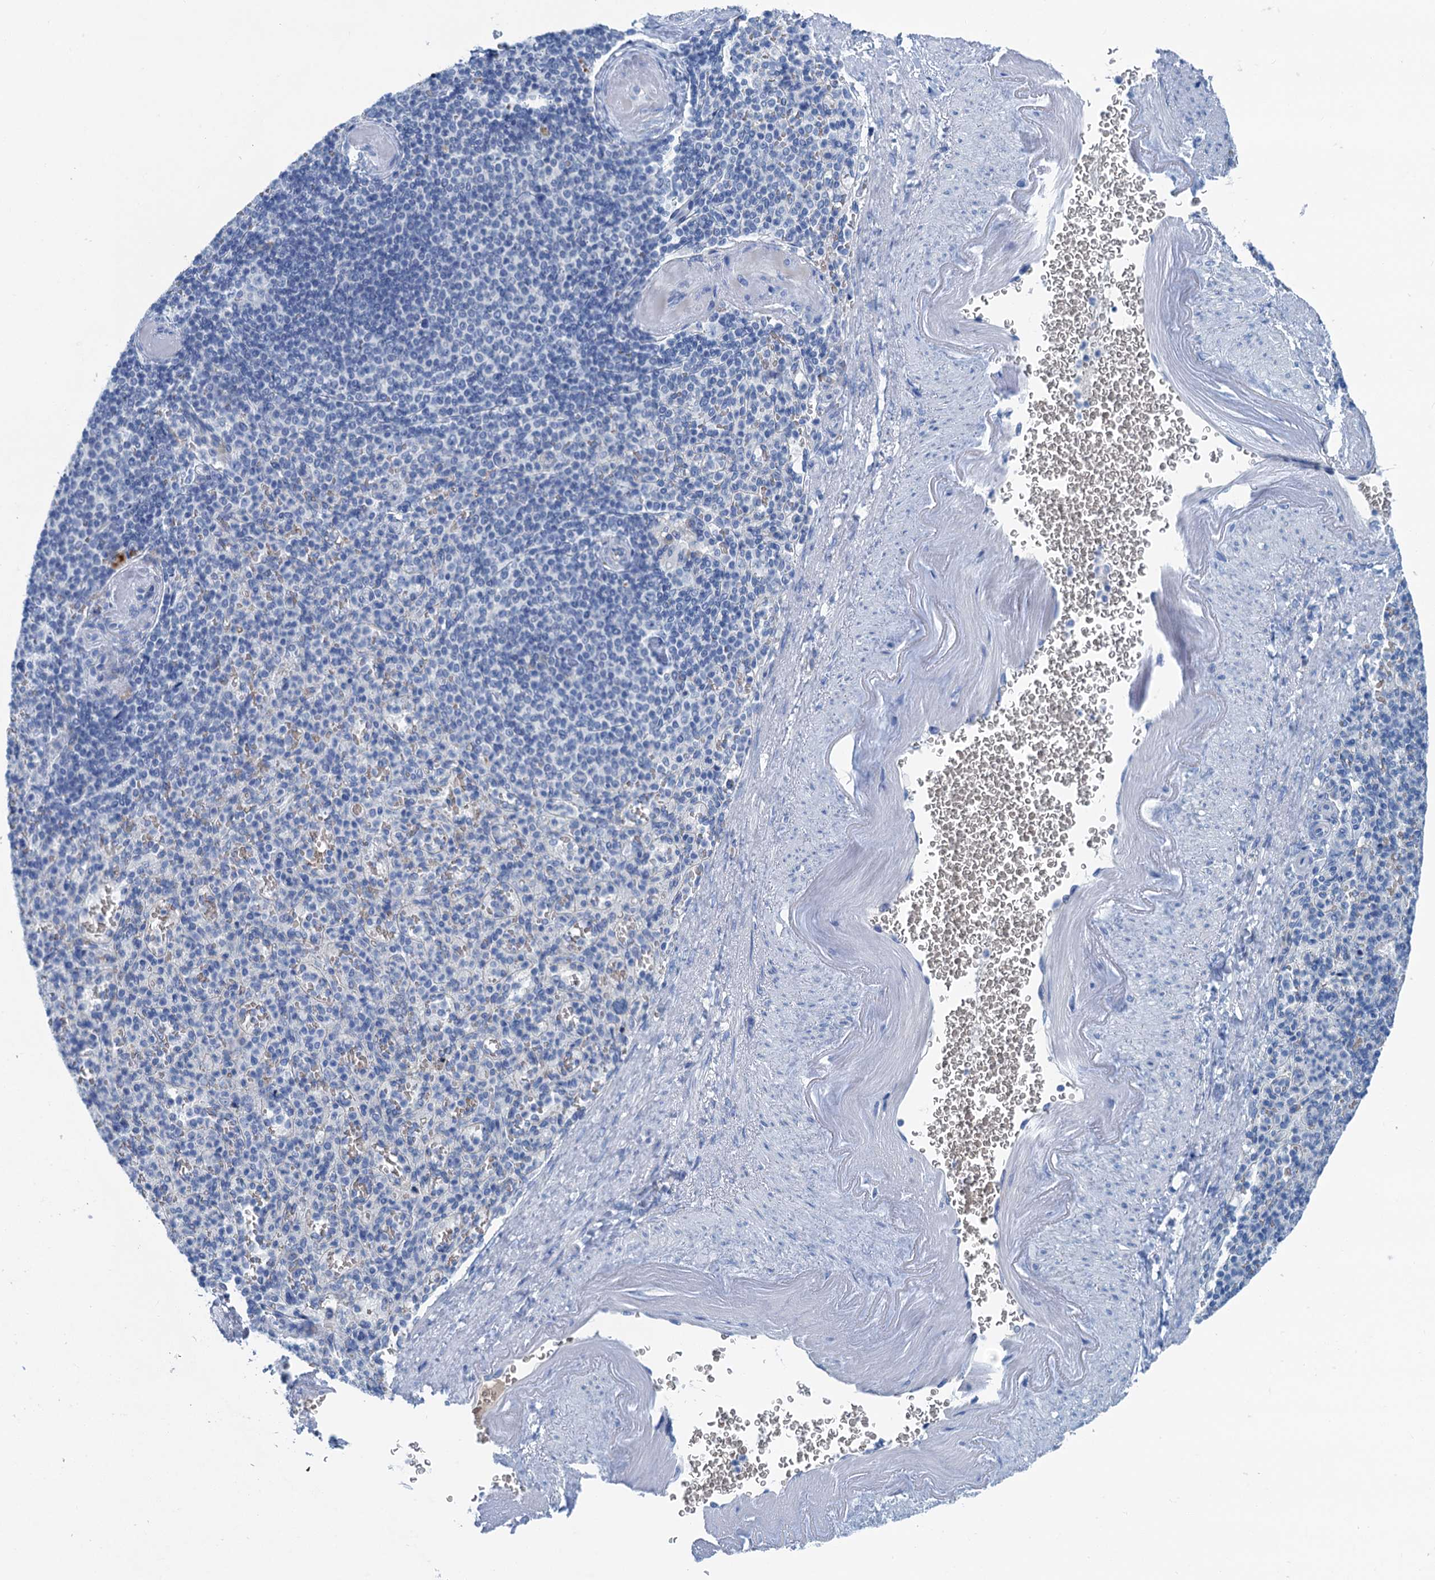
{"staining": {"intensity": "negative", "quantity": "none", "location": "none"}, "tissue": "spleen", "cell_type": "Cells in red pulp", "image_type": "normal", "snomed": [{"axis": "morphology", "description": "Normal tissue, NOS"}, {"axis": "topography", "description": "Spleen"}], "caption": "Immunohistochemistry (IHC) of benign spleen reveals no expression in cells in red pulp.", "gene": "MYADML2", "patient": {"sex": "female", "age": 74}}